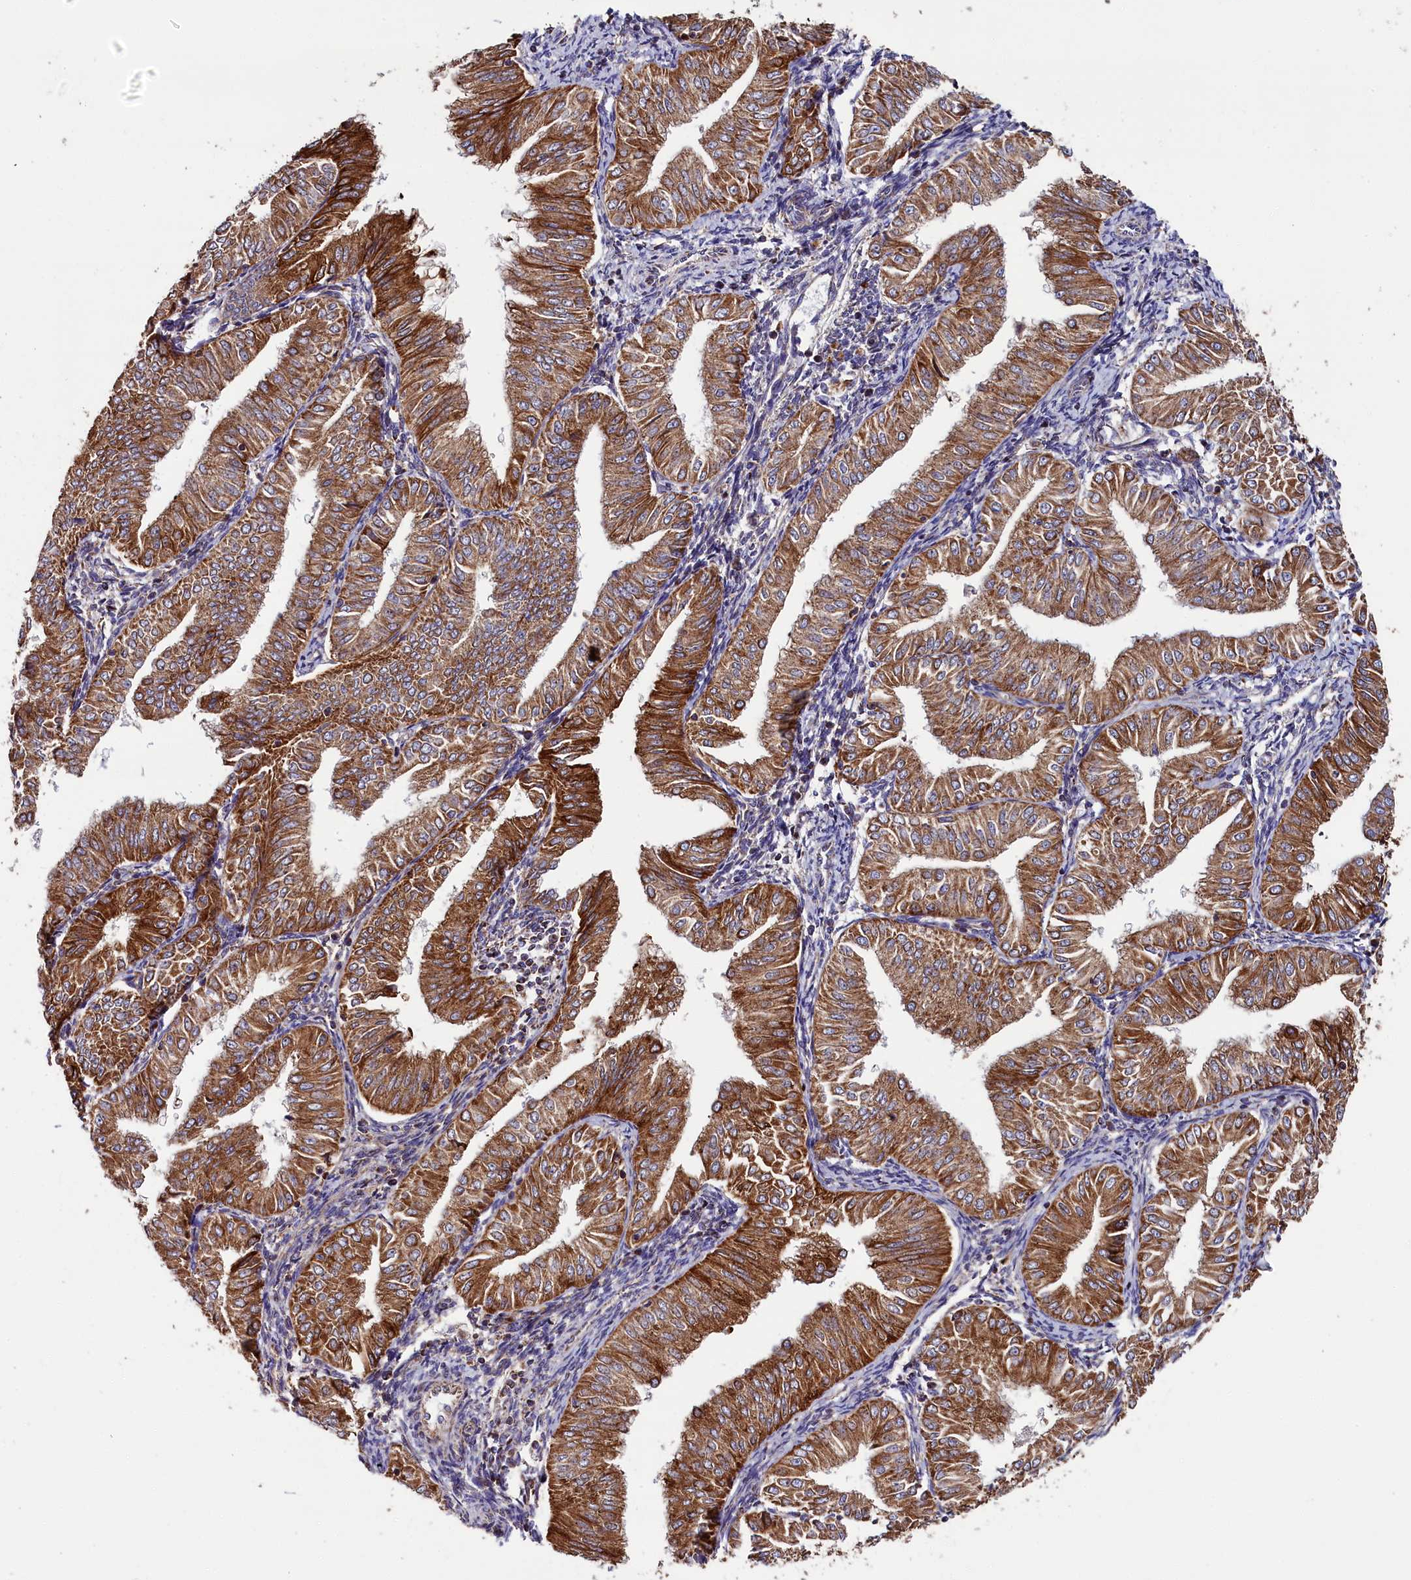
{"staining": {"intensity": "strong", "quantity": ">75%", "location": "cytoplasmic/membranous"}, "tissue": "endometrial cancer", "cell_type": "Tumor cells", "image_type": "cancer", "snomed": [{"axis": "morphology", "description": "Normal tissue, NOS"}, {"axis": "morphology", "description": "Adenocarcinoma, NOS"}, {"axis": "topography", "description": "Endometrium"}], "caption": "Immunohistochemistry (IHC) of endometrial adenocarcinoma demonstrates high levels of strong cytoplasmic/membranous expression in about >75% of tumor cells. The staining was performed using DAB, with brown indicating positive protein expression. Nuclei are stained blue with hematoxylin.", "gene": "ZSWIM1", "patient": {"sex": "female", "age": 53}}